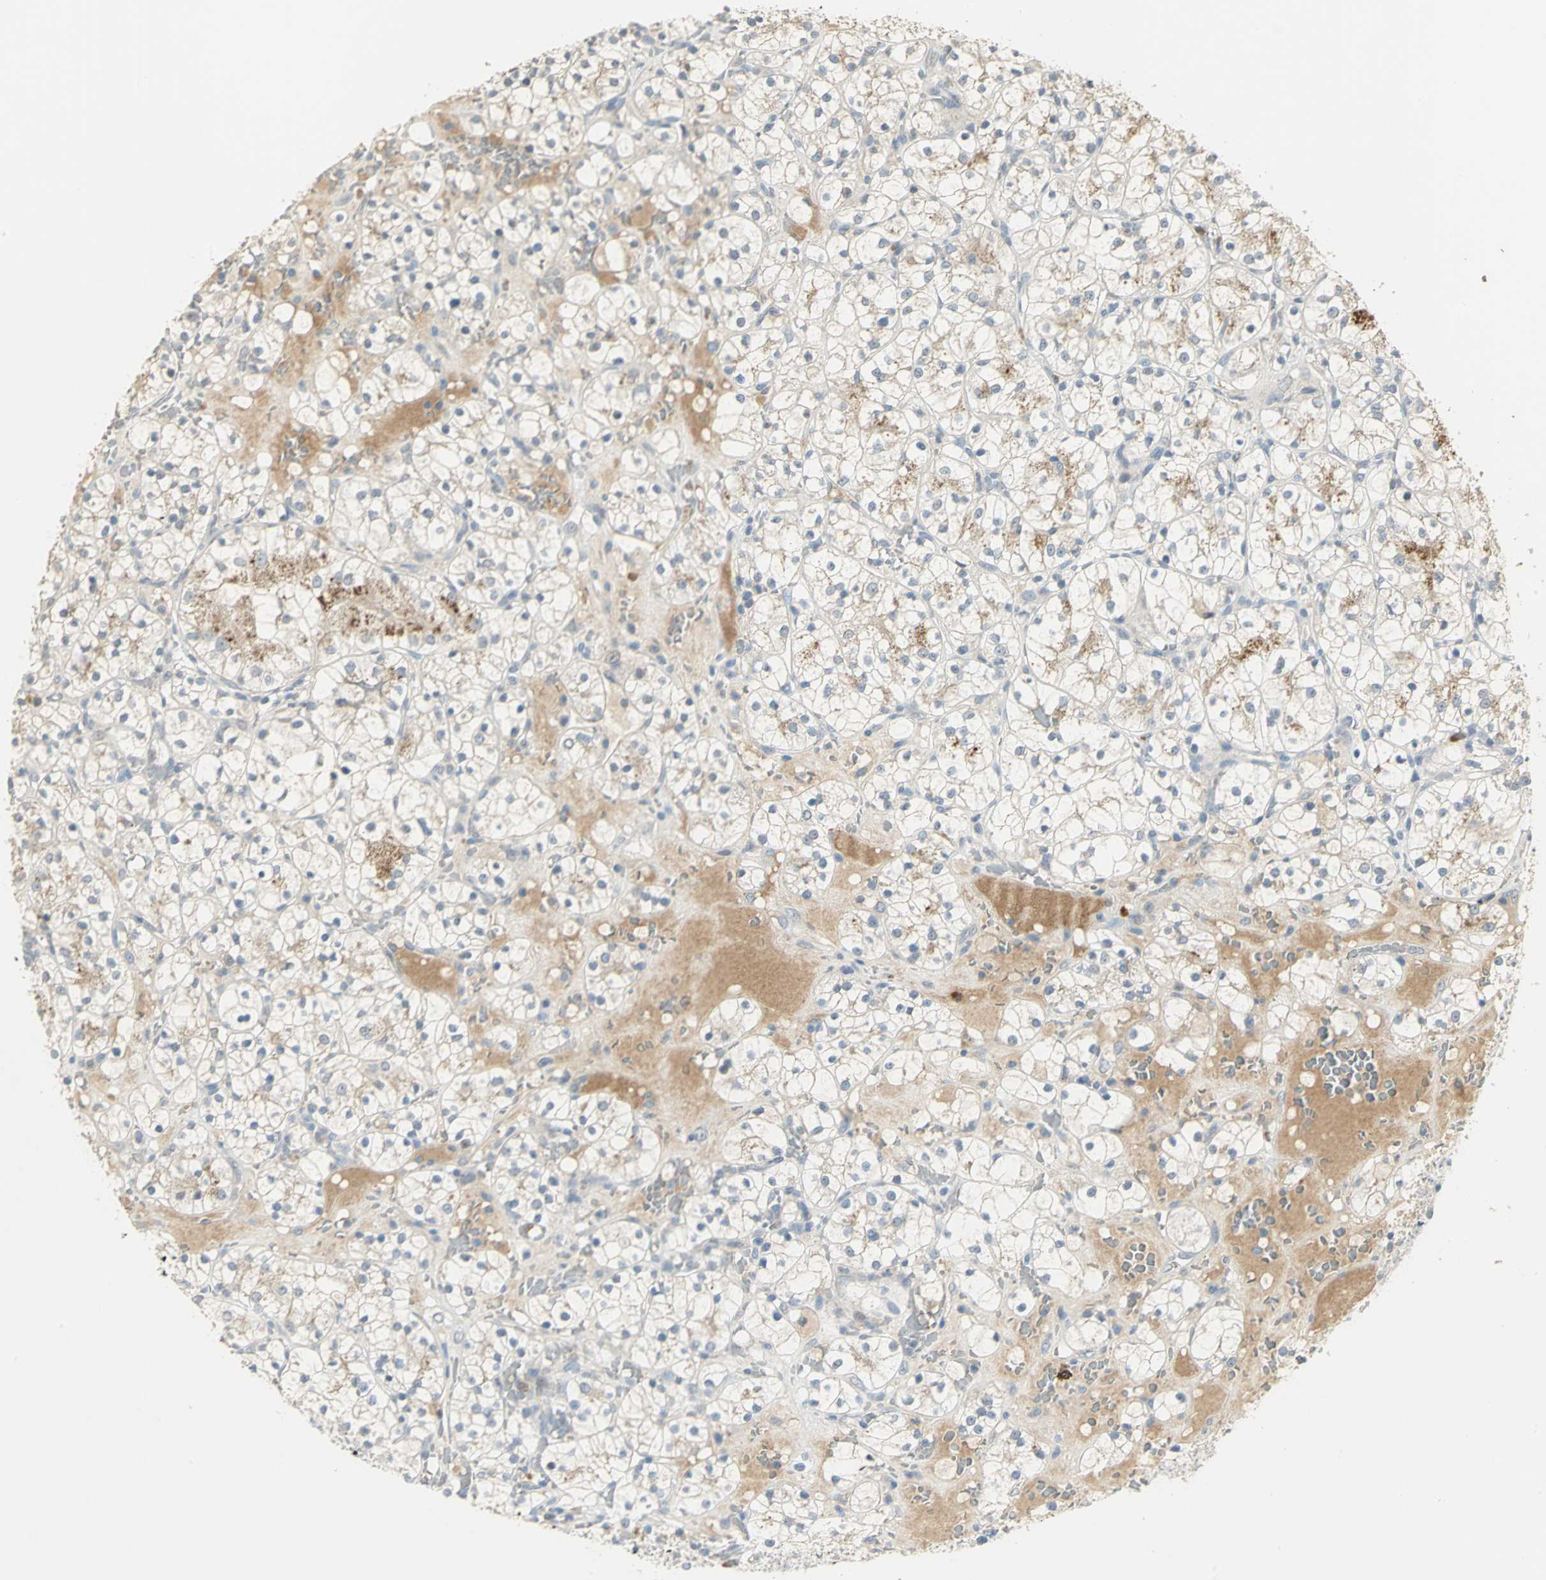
{"staining": {"intensity": "negative", "quantity": "none", "location": "none"}, "tissue": "renal cancer", "cell_type": "Tumor cells", "image_type": "cancer", "snomed": [{"axis": "morphology", "description": "Adenocarcinoma, NOS"}, {"axis": "topography", "description": "Kidney"}], "caption": "A micrograph of adenocarcinoma (renal) stained for a protein displays no brown staining in tumor cells. (Immunohistochemistry (ihc), brightfield microscopy, high magnification).", "gene": "PROC", "patient": {"sex": "female", "age": 60}}